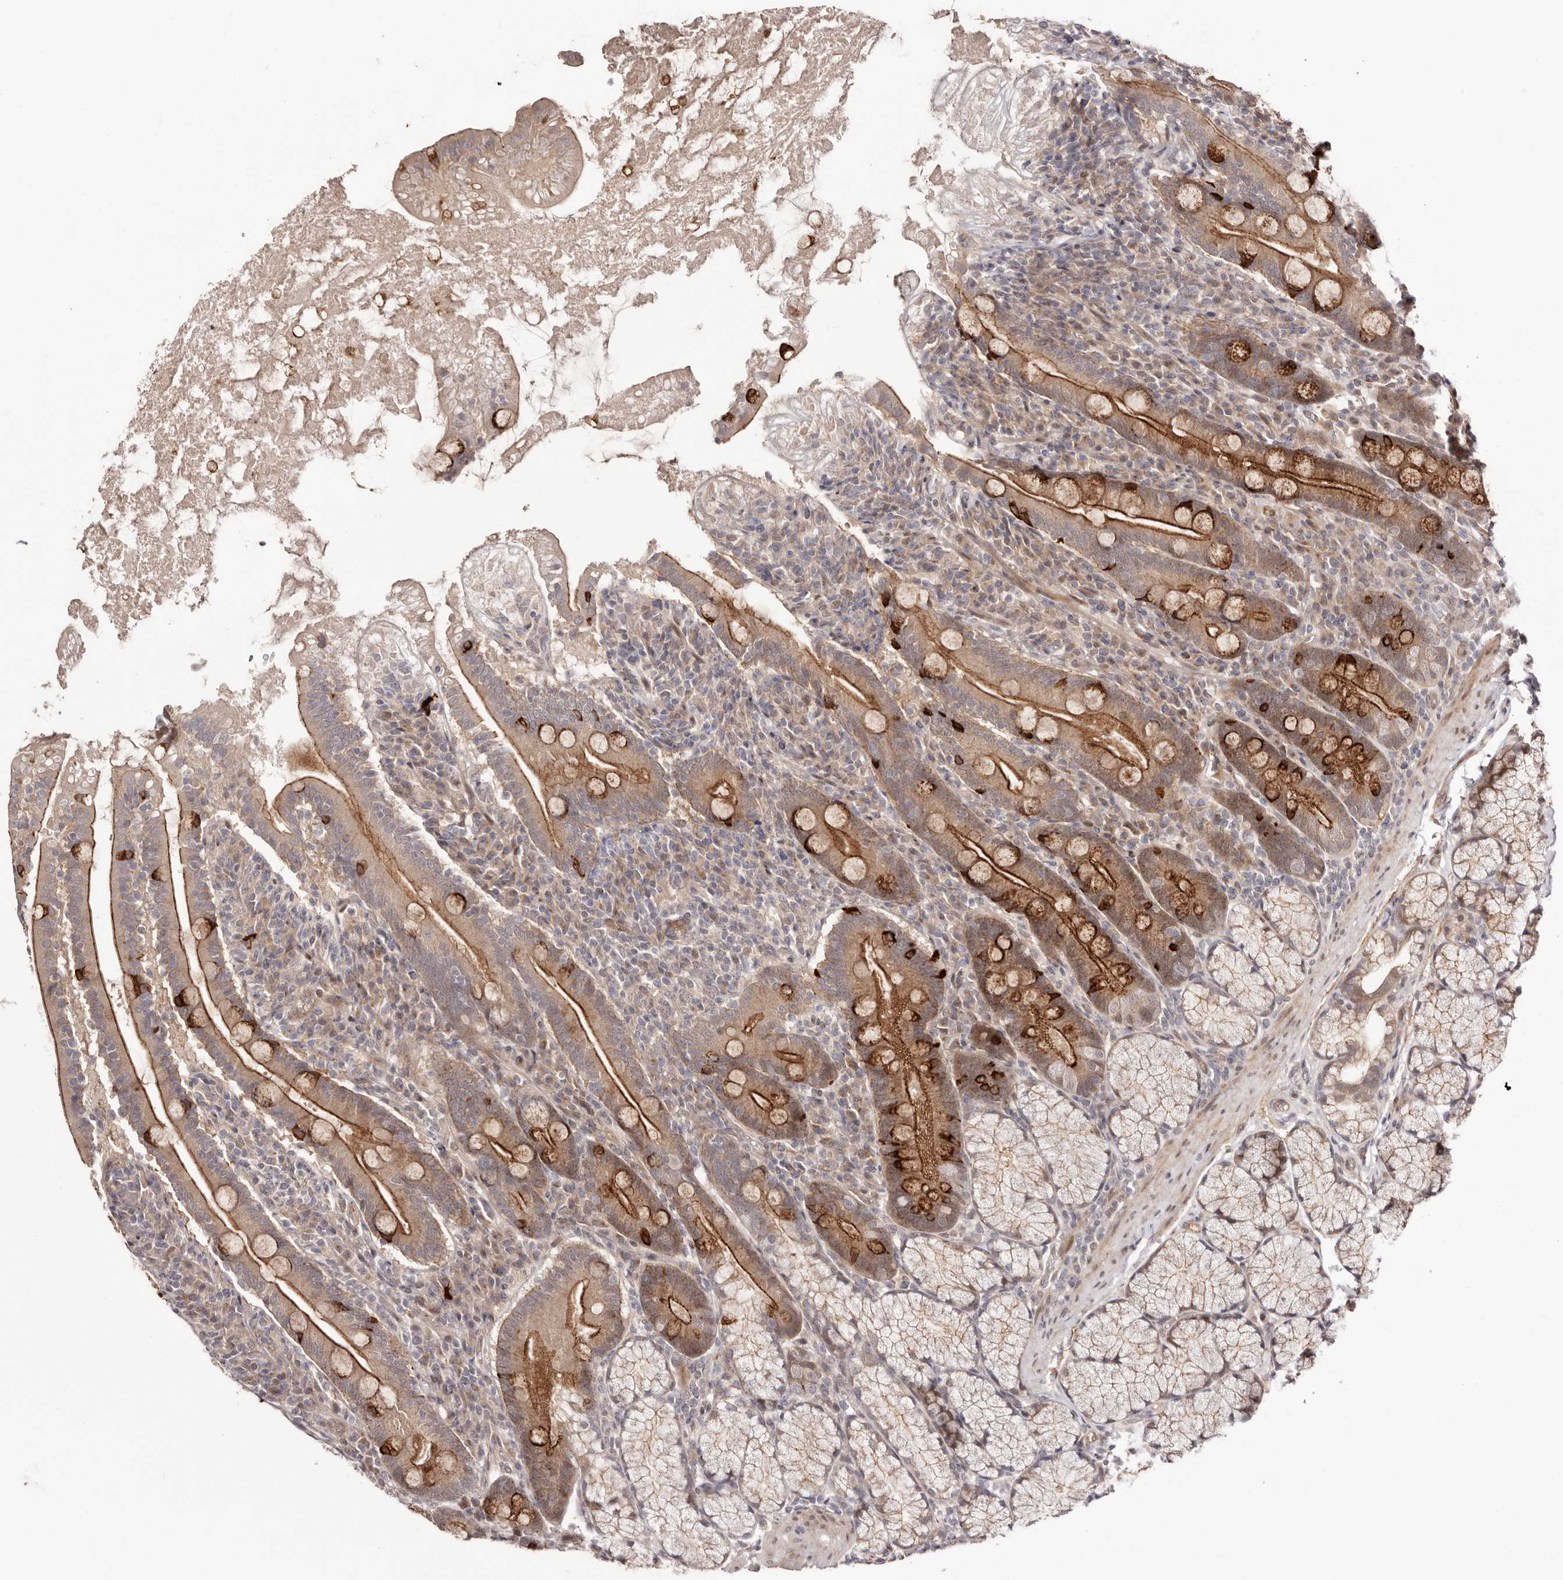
{"staining": {"intensity": "strong", "quantity": "25%-75%", "location": "cytoplasmic/membranous"}, "tissue": "duodenum", "cell_type": "Glandular cells", "image_type": "normal", "snomed": [{"axis": "morphology", "description": "Normal tissue, NOS"}, {"axis": "topography", "description": "Duodenum"}], "caption": "Strong cytoplasmic/membranous positivity is present in about 25%-75% of glandular cells in normal duodenum.", "gene": "EGR3", "patient": {"sex": "male", "age": 35}}